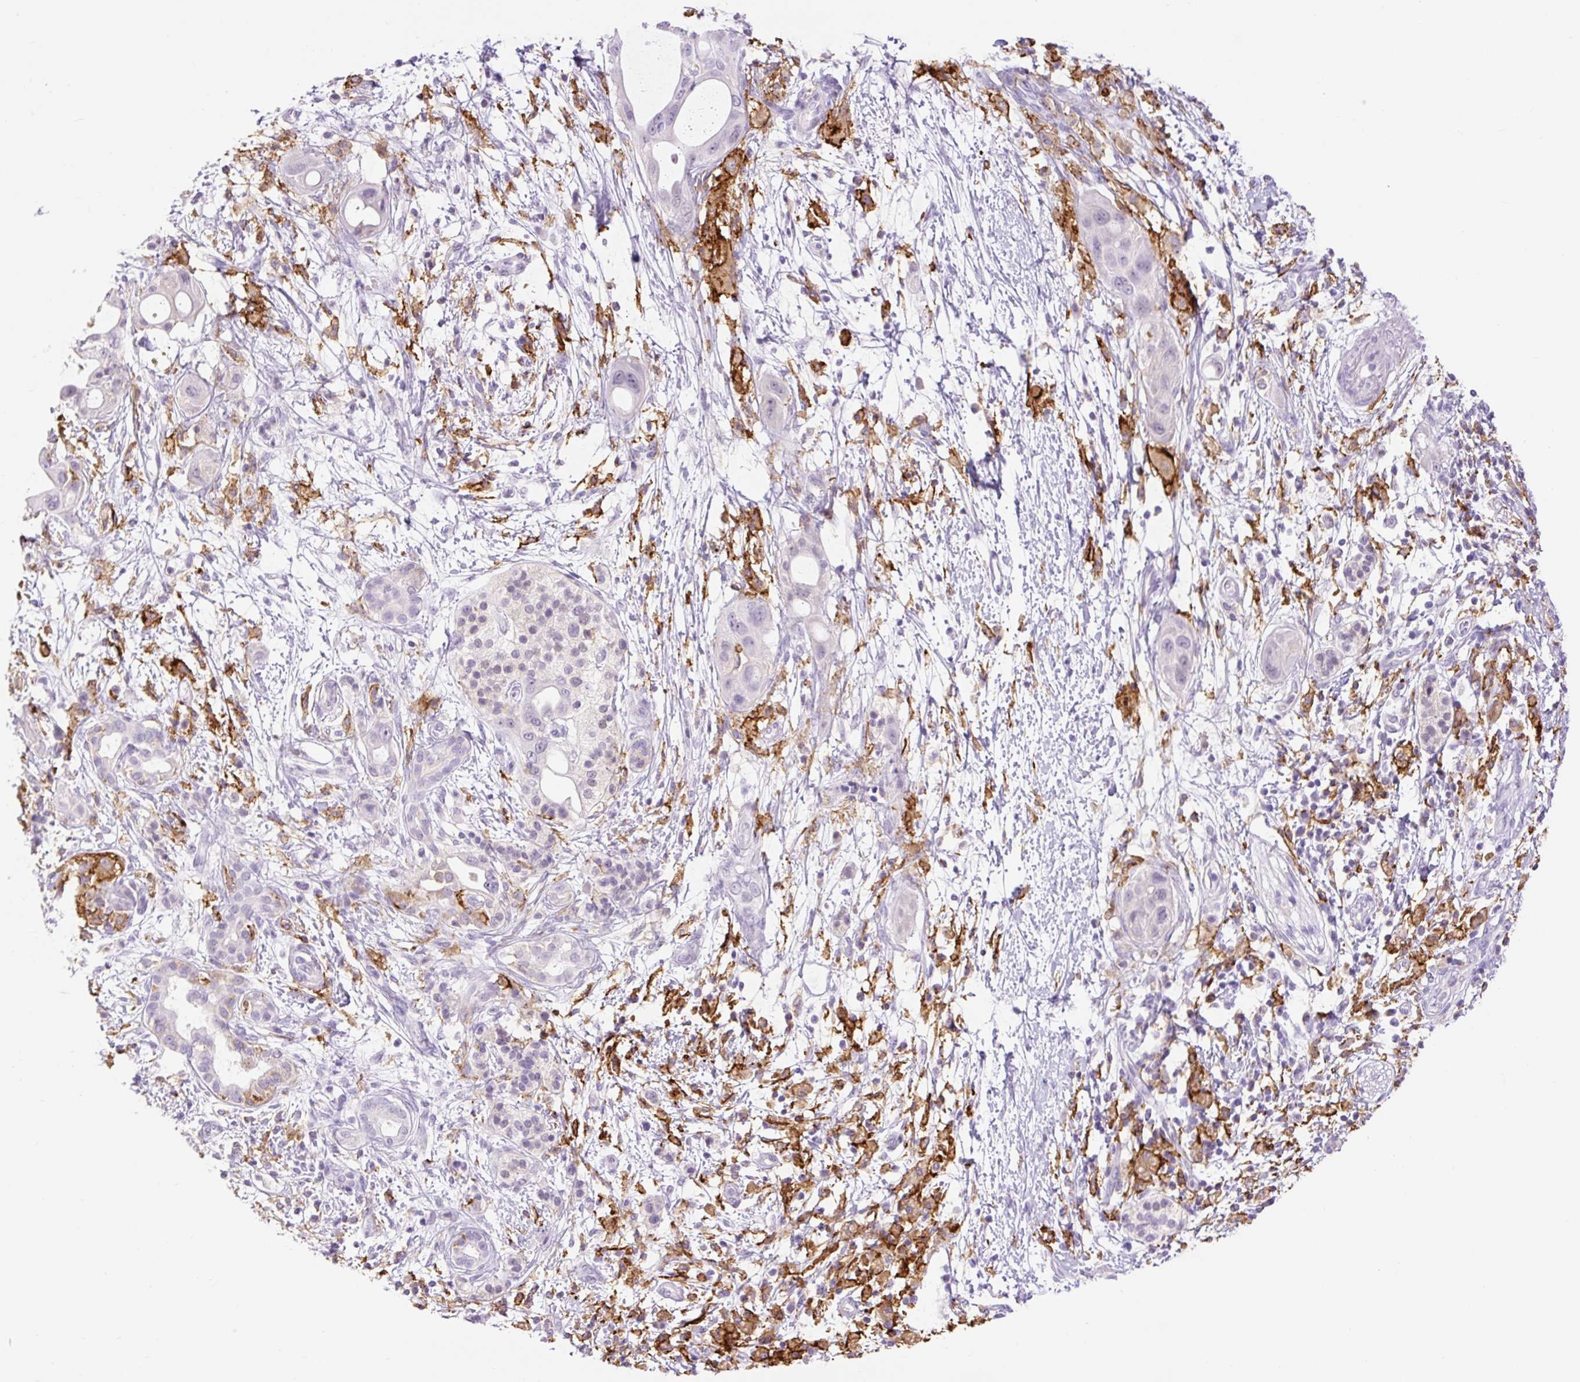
{"staining": {"intensity": "negative", "quantity": "none", "location": "none"}, "tissue": "pancreatic cancer", "cell_type": "Tumor cells", "image_type": "cancer", "snomed": [{"axis": "morphology", "description": "Adenocarcinoma, NOS"}, {"axis": "topography", "description": "Pancreas"}], "caption": "Tumor cells show no significant staining in pancreatic cancer.", "gene": "SIGLEC1", "patient": {"sex": "male", "age": 68}}